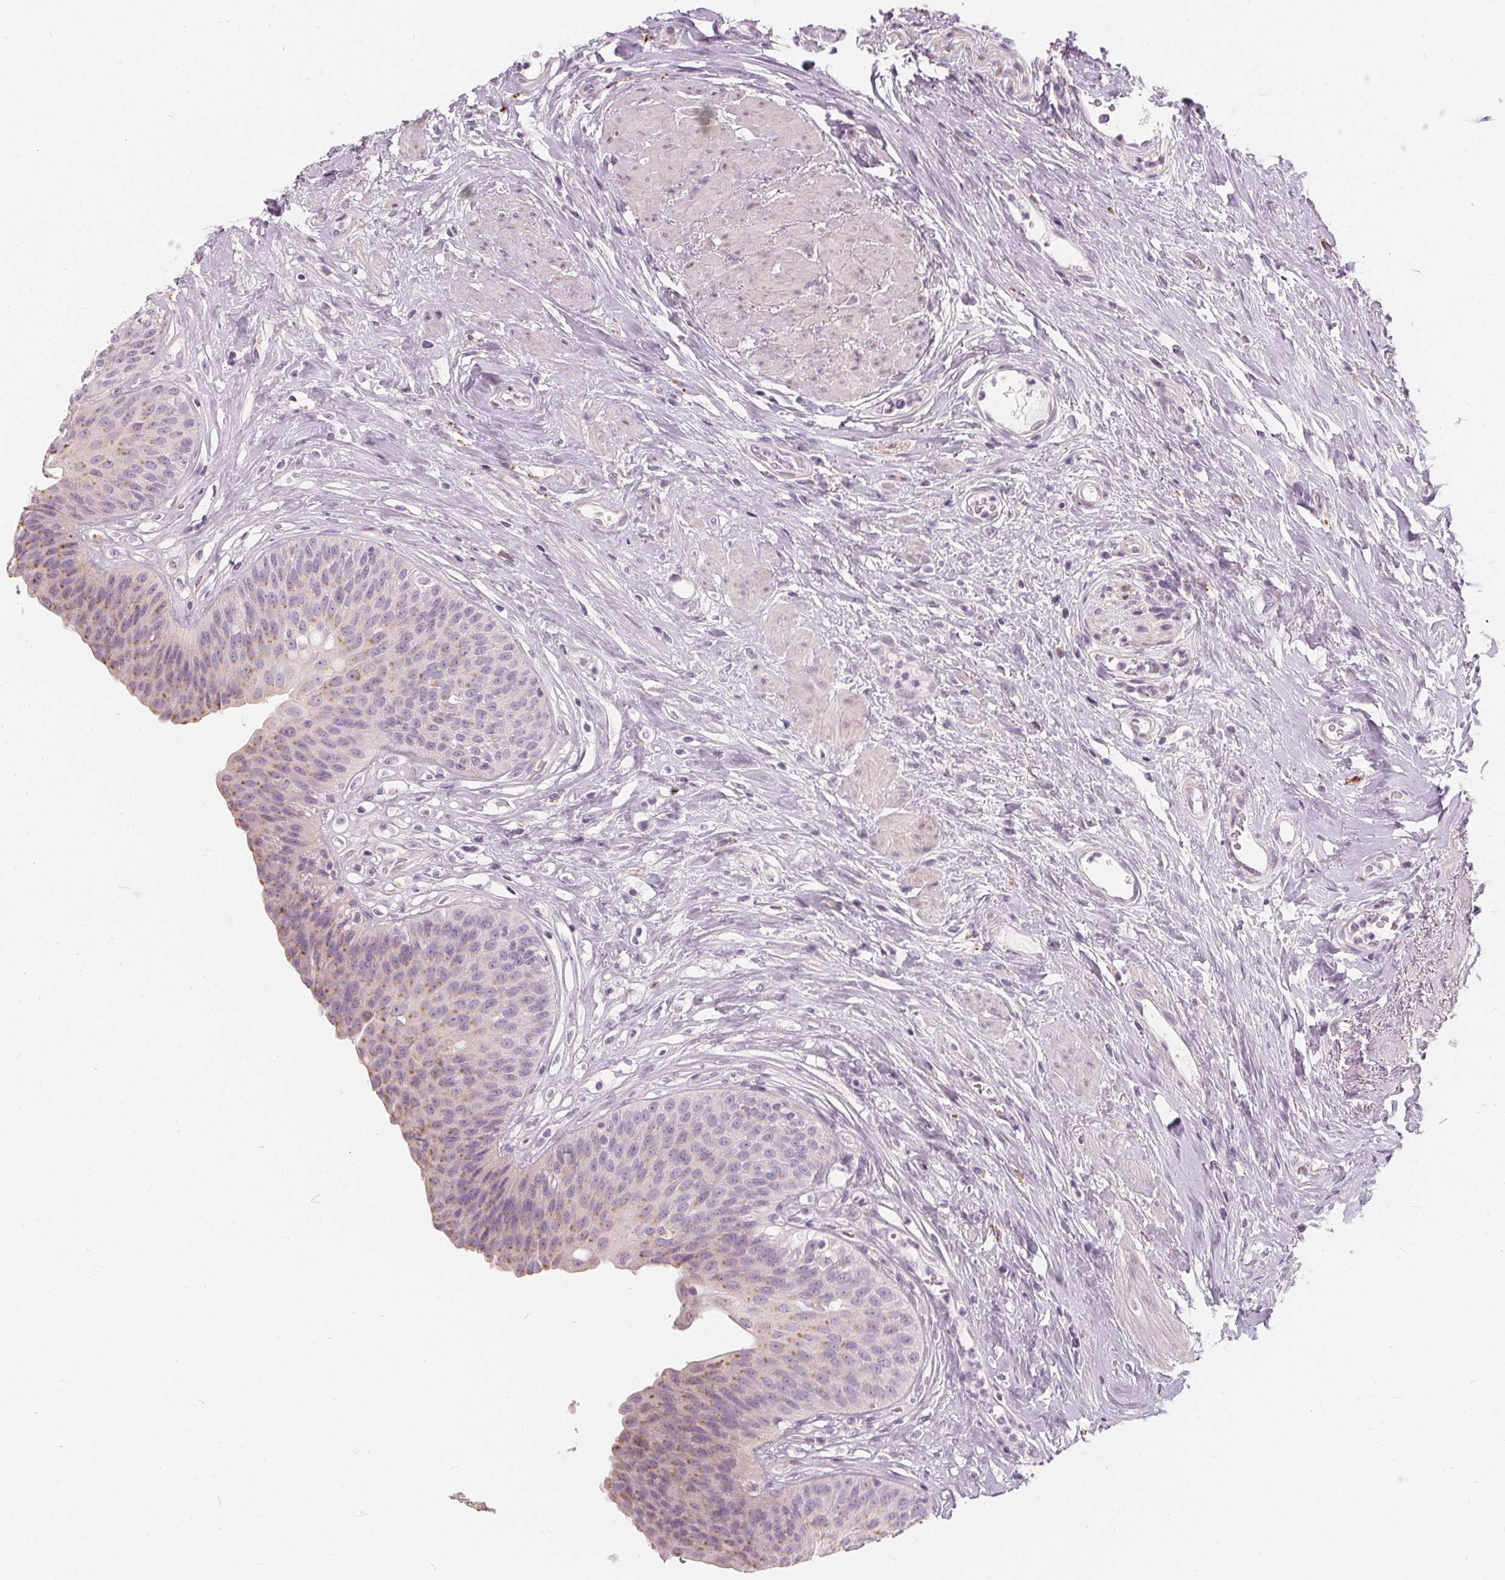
{"staining": {"intensity": "moderate", "quantity": "<25%", "location": "cytoplasmic/membranous"}, "tissue": "urinary bladder", "cell_type": "Urothelial cells", "image_type": "normal", "snomed": [{"axis": "morphology", "description": "Normal tissue, NOS"}, {"axis": "topography", "description": "Urinary bladder"}], "caption": "High-magnification brightfield microscopy of benign urinary bladder stained with DAB (brown) and counterstained with hematoxylin (blue). urothelial cells exhibit moderate cytoplasmic/membranous expression is appreciated in about<25% of cells. The staining was performed using DAB (3,3'-diaminobenzidine) to visualize the protein expression in brown, while the nuclei were stained in blue with hematoxylin (Magnification: 20x).", "gene": "HOPX", "patient": {"sex": "female", "age": 56}}